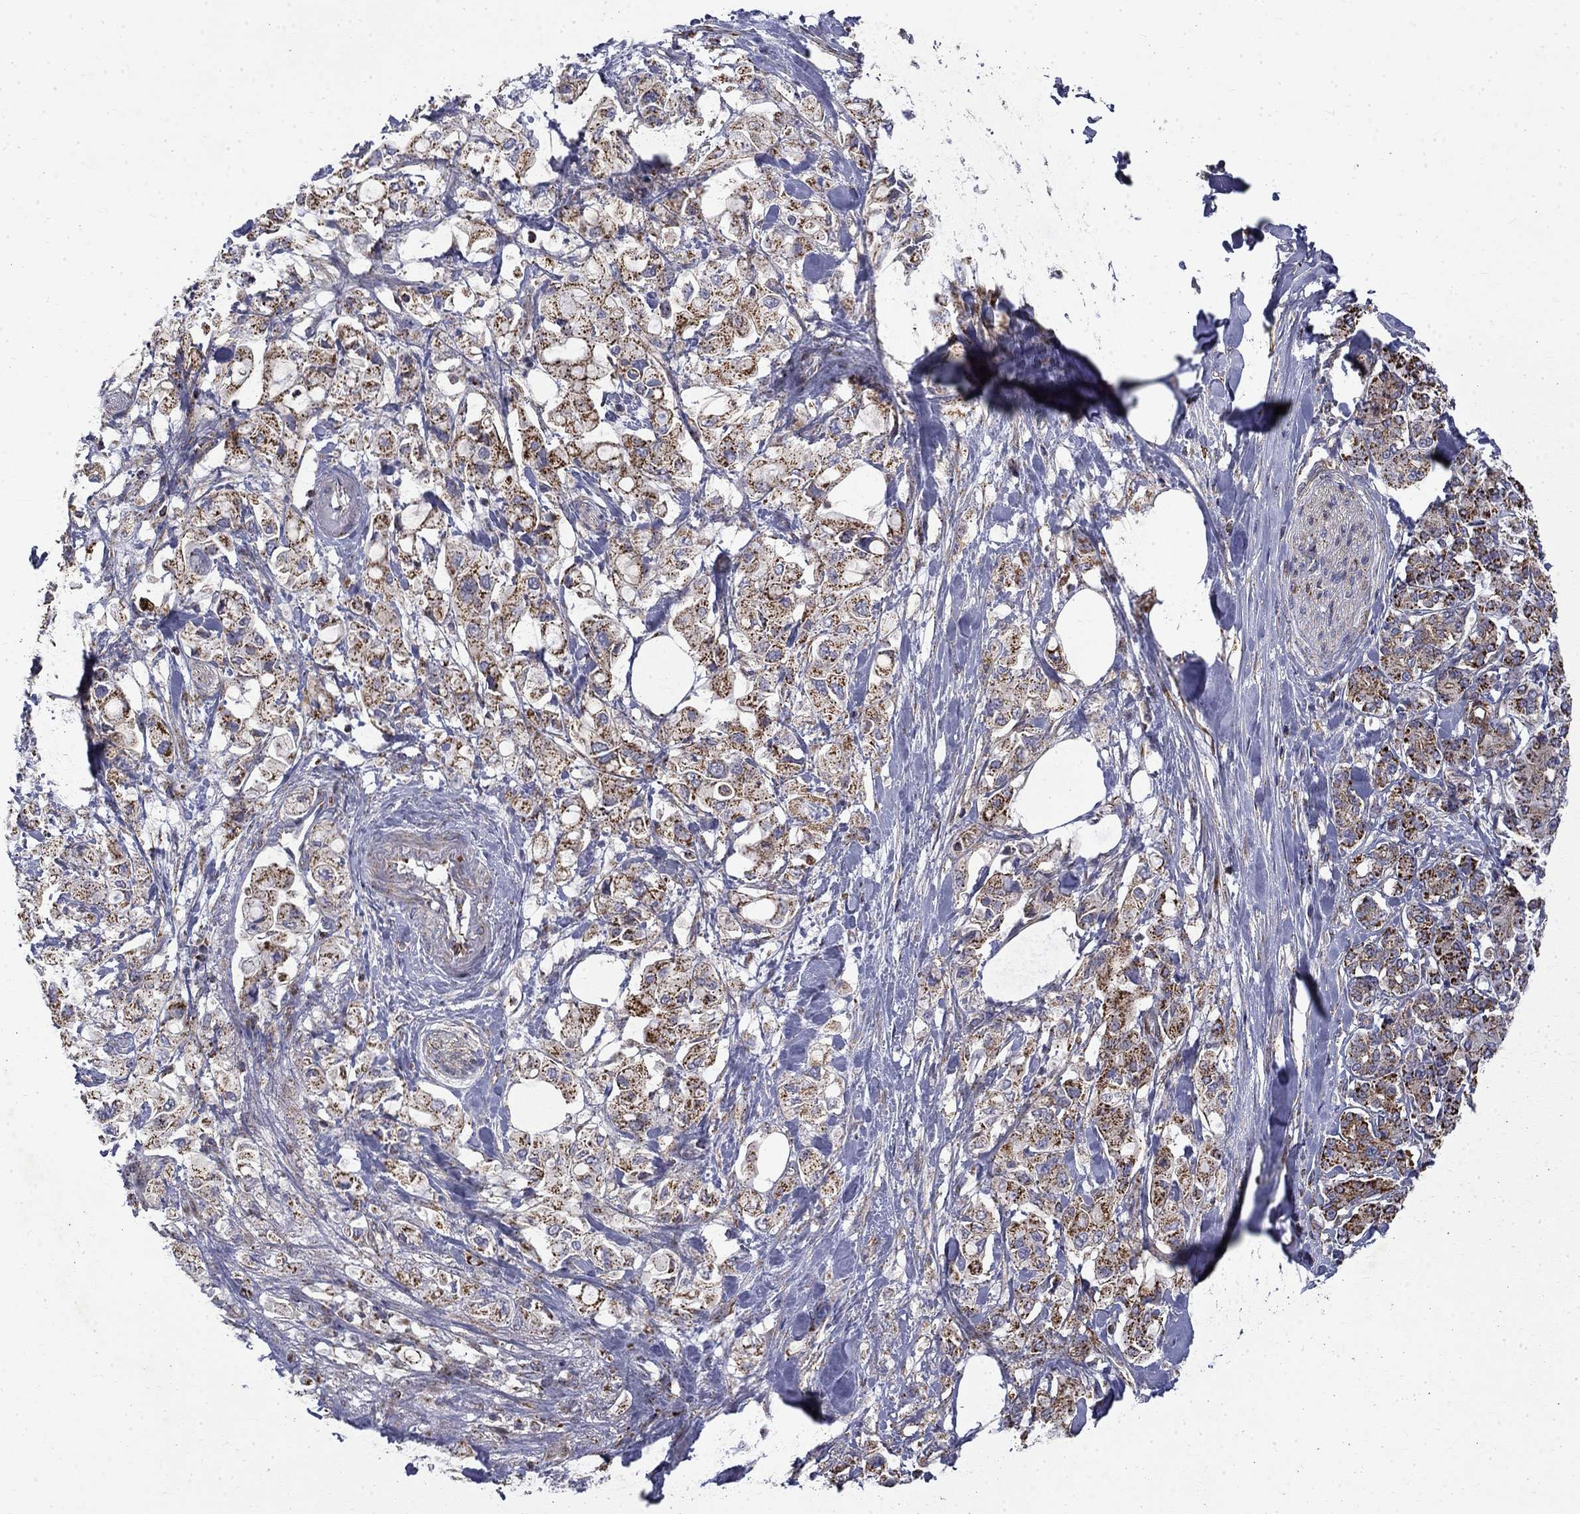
{"staining": {"intensity": "moderate", "quantity": ">75%", "location": "cytoplasmic/membranous"}, "tissue": "pancreatic cancer", "cell_type": "Tumor cells", "image_type": "cancer", "snomed": [{"axis": "morphology", "description": "Adenocarcinoma, NOS"}, {"axis": "topography", "description": "Pancreas"}], "caption": "Immunohistochemical staining of human pancreatic cancer (adenocarcinoma) reveals medium levels of moderate cytoplasmic/membranous positivity in approximately >75% of tumor cells.", "gene": "PCBP3", "patient": {"sex": "female", "age": 56}}